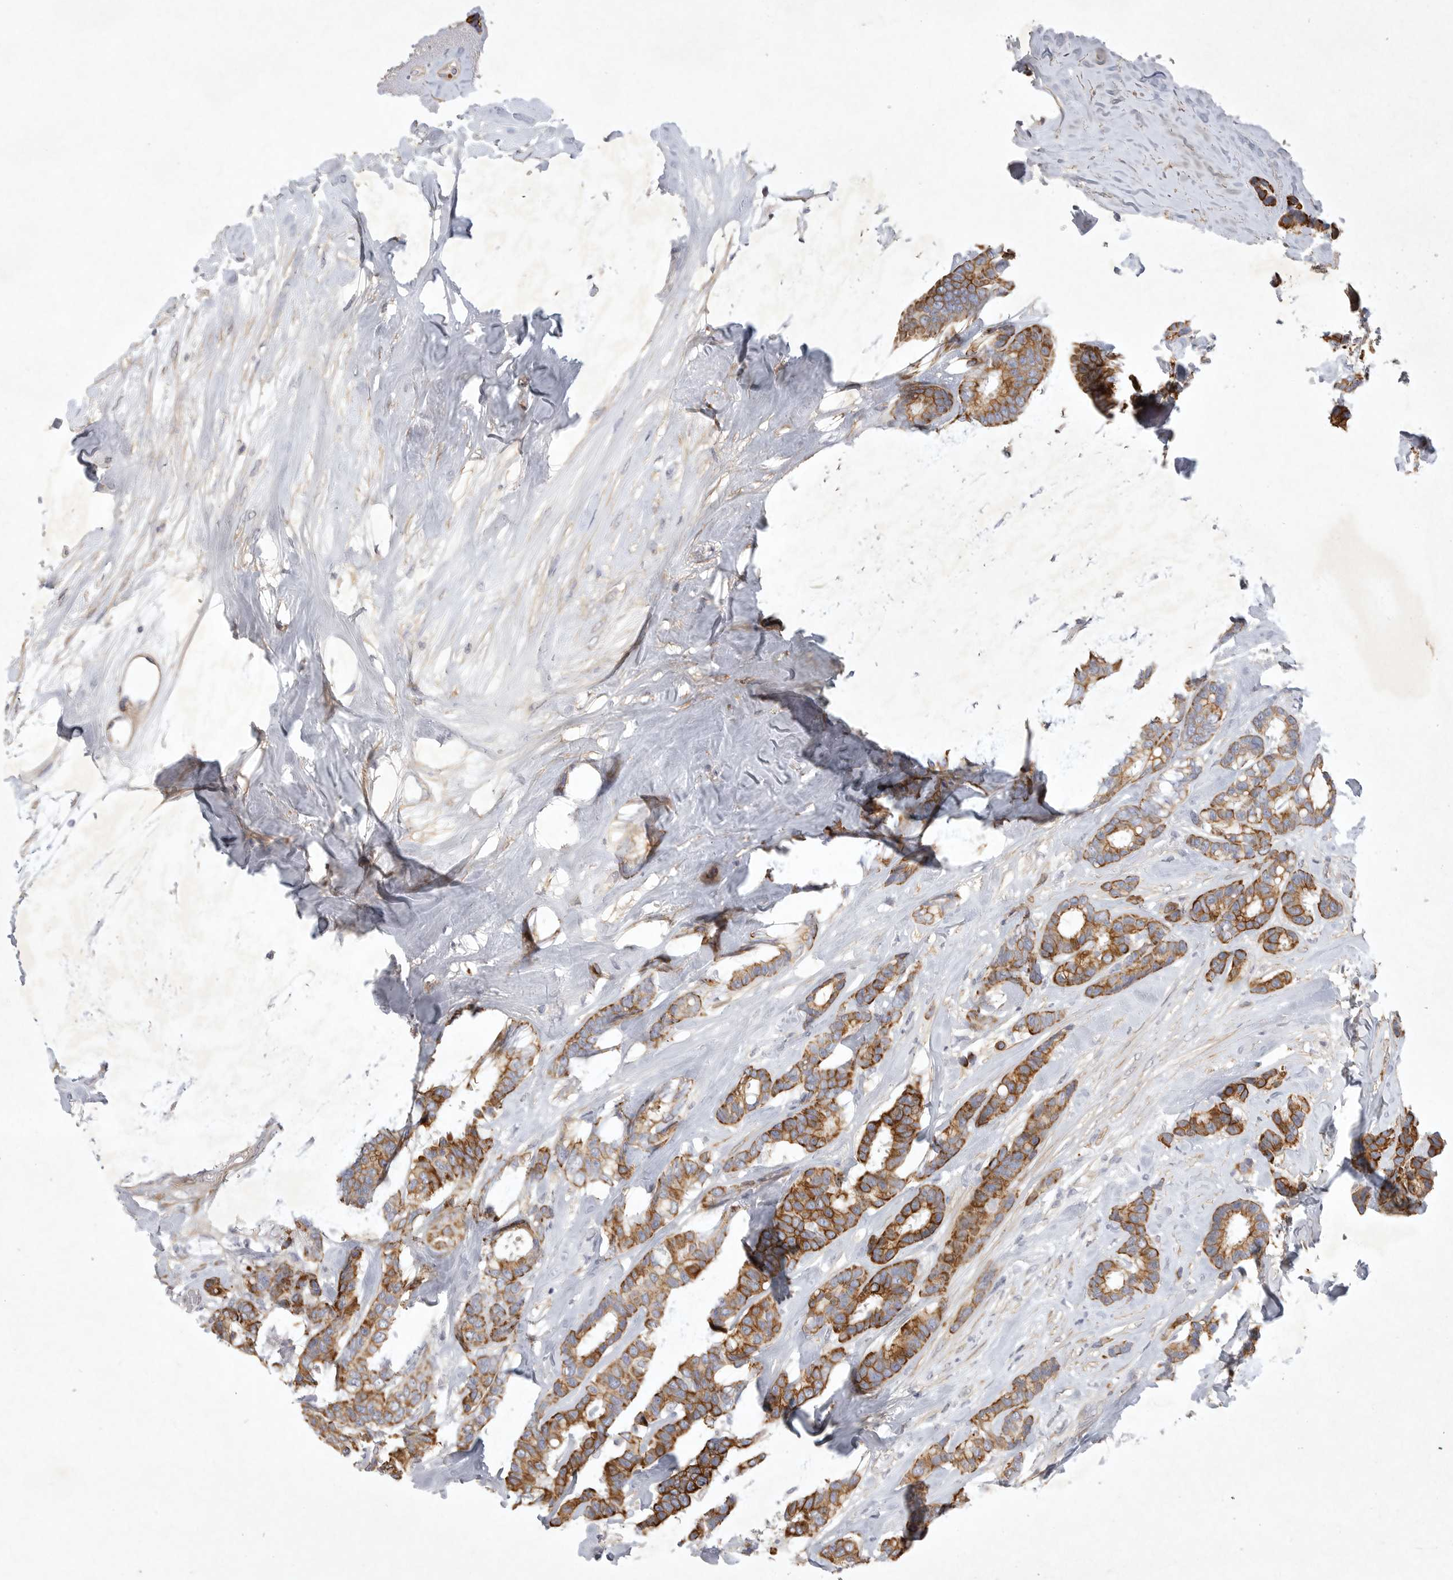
{"staining": {"intensity": "strong", "quantity": ">75%", "location": "cytoplasmic/membranous"}, "tissue": "breast cancer", "cell_type": "Tumor cells", "image_type": "cancer", "snomed": [{"axis": "morphology", "description": "Duct carcinoma"}, {"axis": "topography", "description": "Breast"}], "caption": "DAB immunohistochemical staining of human breast cancer demonstrates strong cytoplasmic/membranous protein expression in approximately >75% of tumor cells.", "gene": "BZW2", "patient": {"sex": "female", "age": 87}}